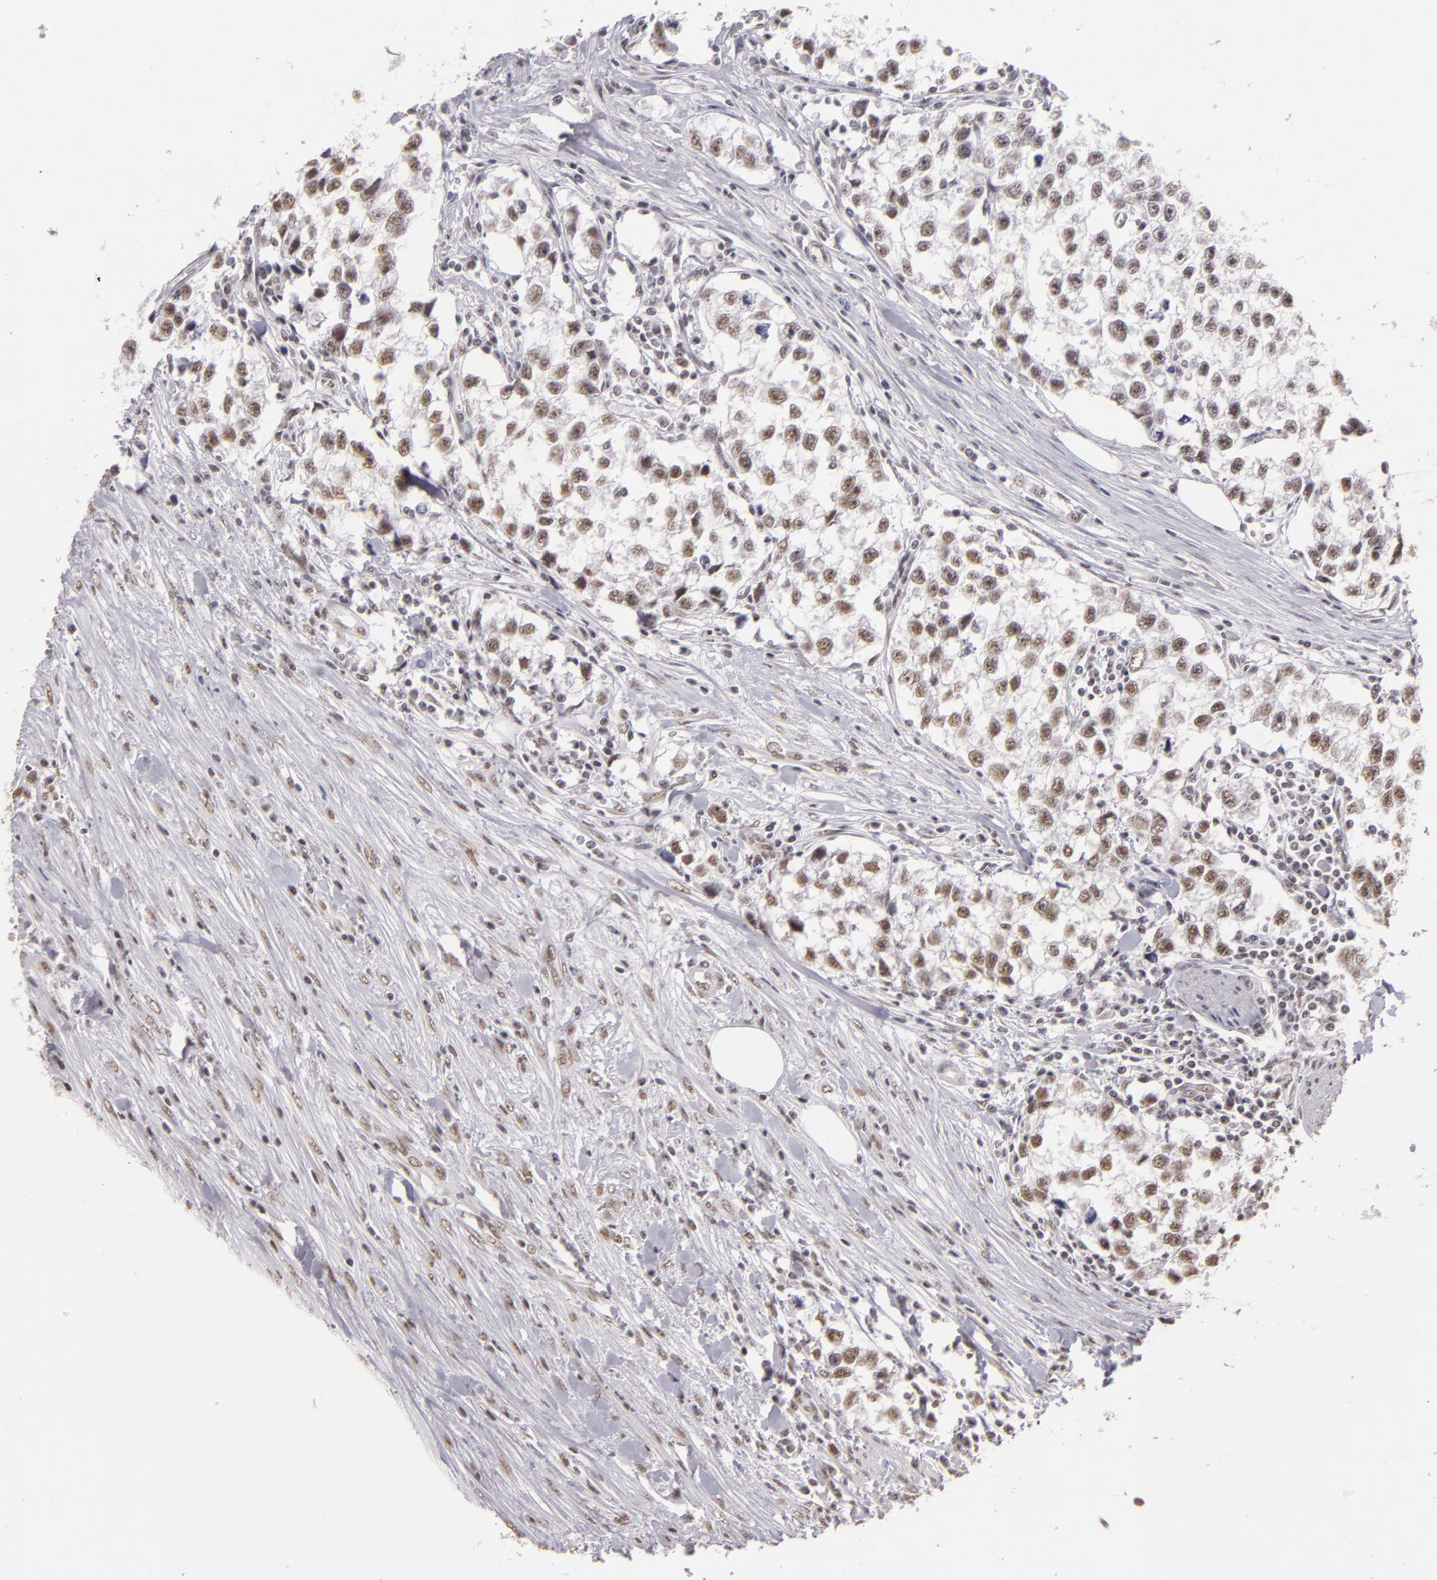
{"staining": {"intensity": "weak", "quantity": ">75%", "location": "nuclear"}, "tissue": "testis cancer", "cell_type": "Tumor cells", "image_type": "cancer", "snomed": [{"axis": "morphology", "description": "Seminoma, NOS"}, {"axis": "morphology", "description": "Carcinoma, Embryonal, NOS"}, {"axis": "topography", "description": "Testis"}], "caption": "Protein expression analysis of seminoma (testis) shows weak nuclear staining in about >75% of tumor cells. The protein is shown in brown color, while the nuclei are stained blue.", "gene": "INTS6", "patient": {"sex": "male", "age": 30}}